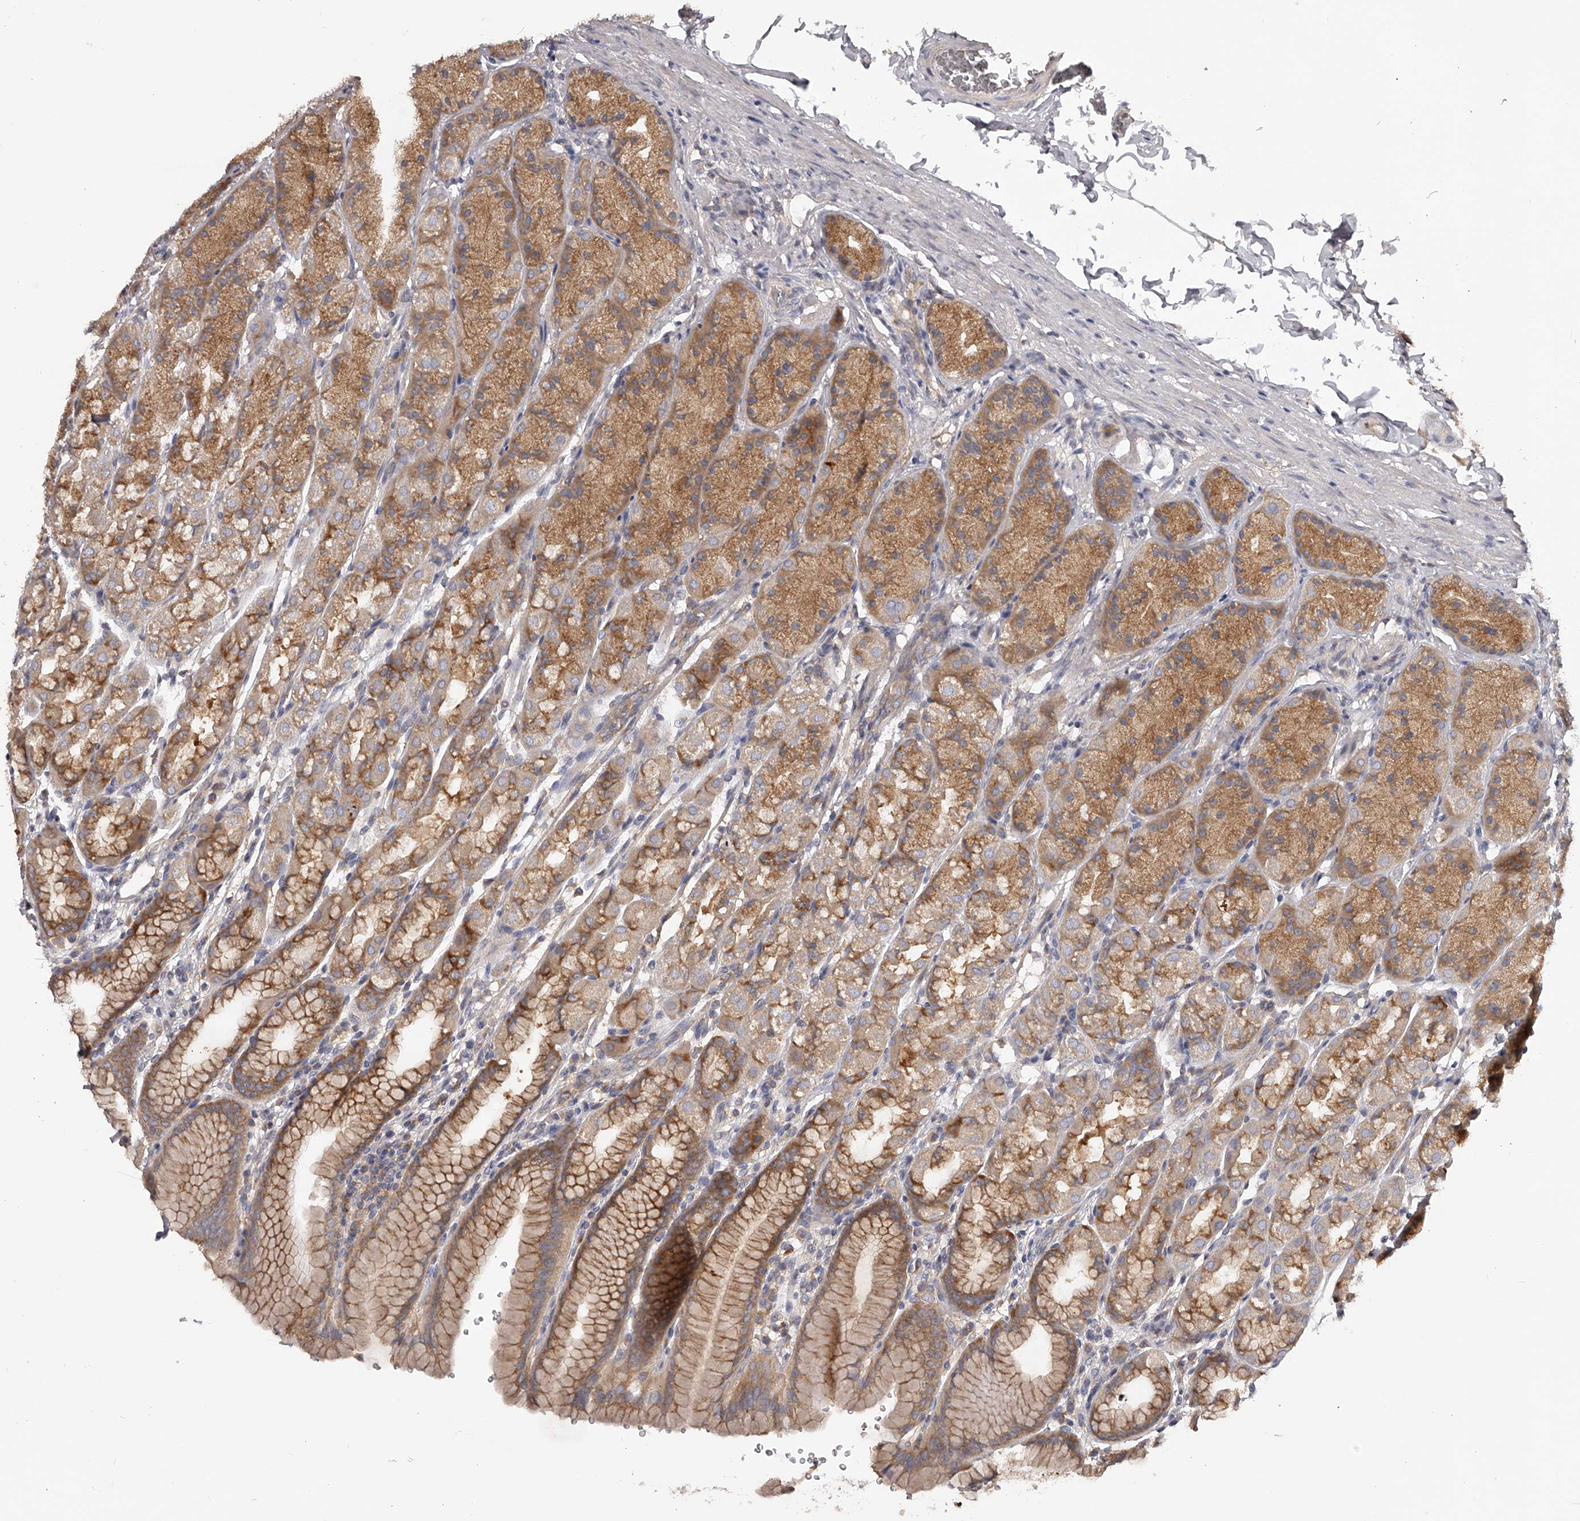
{"staining": {"intensity": "moderate", "quantity": ">75%", "location": "cytoplasmic/membranous"}, "tissue": "stomach", "cell_type": "Glandular cells", "image_type": "normal", "snomed": [{"axis": "morphology", "description": "Normal tissue, NOS"}, {"axis": "topography", "description": "Stomach"}], "caption": "High-magnification brightfield microscopy of unremarkable stomach stained with DAB (3,3'-diaminobenzidine) (brown) and counterstained with hematoxylin (blue). glandular cells exhibit moderate cytoplasmic/membranous positivity is identified in approximately>75% of cells.", "gene": "TNN", "patient": {"sex": "male", "age": 42}}